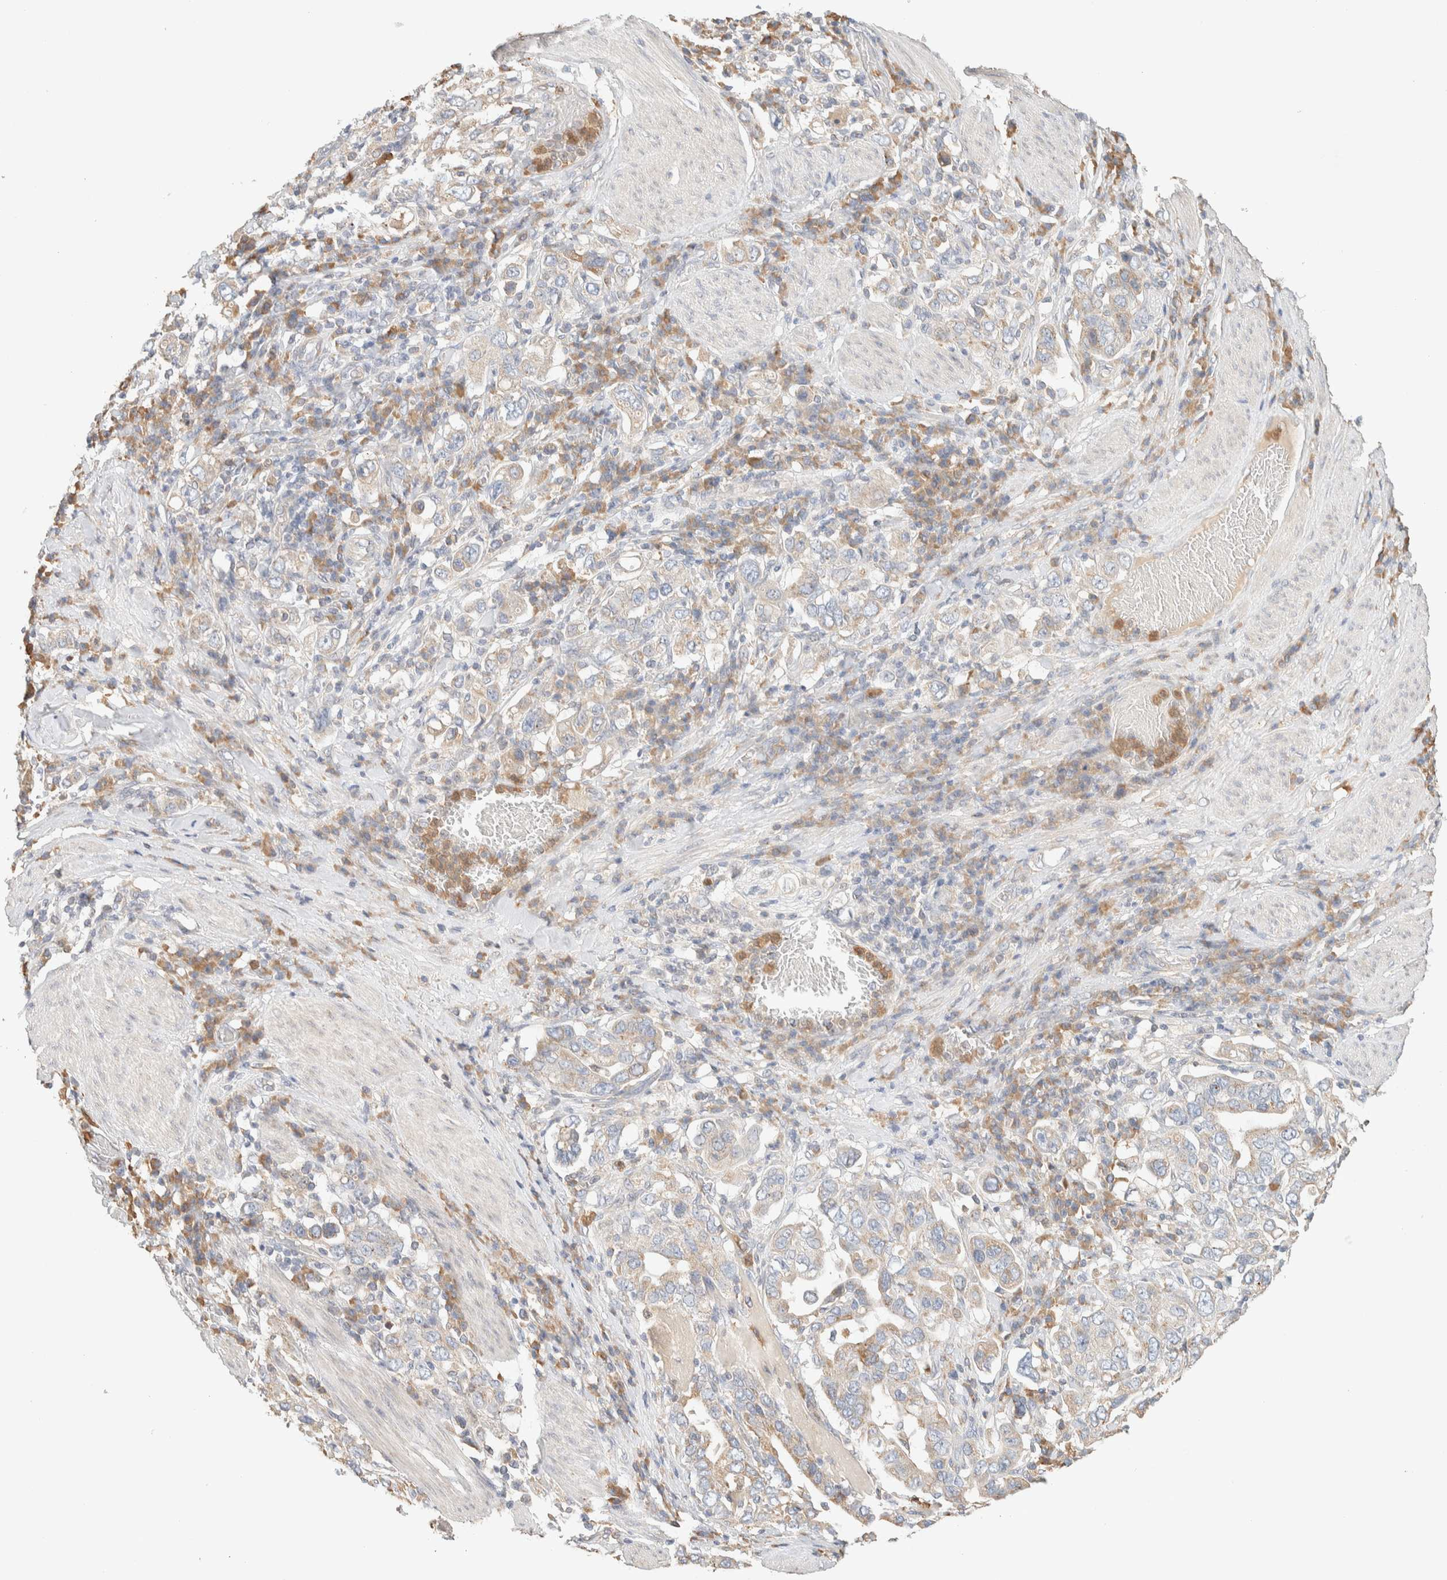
{"staining": {"intensity": "weak", "quantity": "25%-75%", "location": "cytoplasmic/membranous"}, "tissue": "stomach cancer", "cell_type": "Tumor cells", "image_type": "cancer", "snomed": [{"axis": "morphology", "description": "Adenocarcinoma, NOS"}, {"axis": "topography", "description": "Stomach, upper"}], "caption": "Protein analysis of stomach adenocarcinoma tissue shows weak cytoplasmic/membranous staining in about 25%-75% of tumor cells.", "gene": "TTC3", "patient": {"sex": "male", "age": 62}}